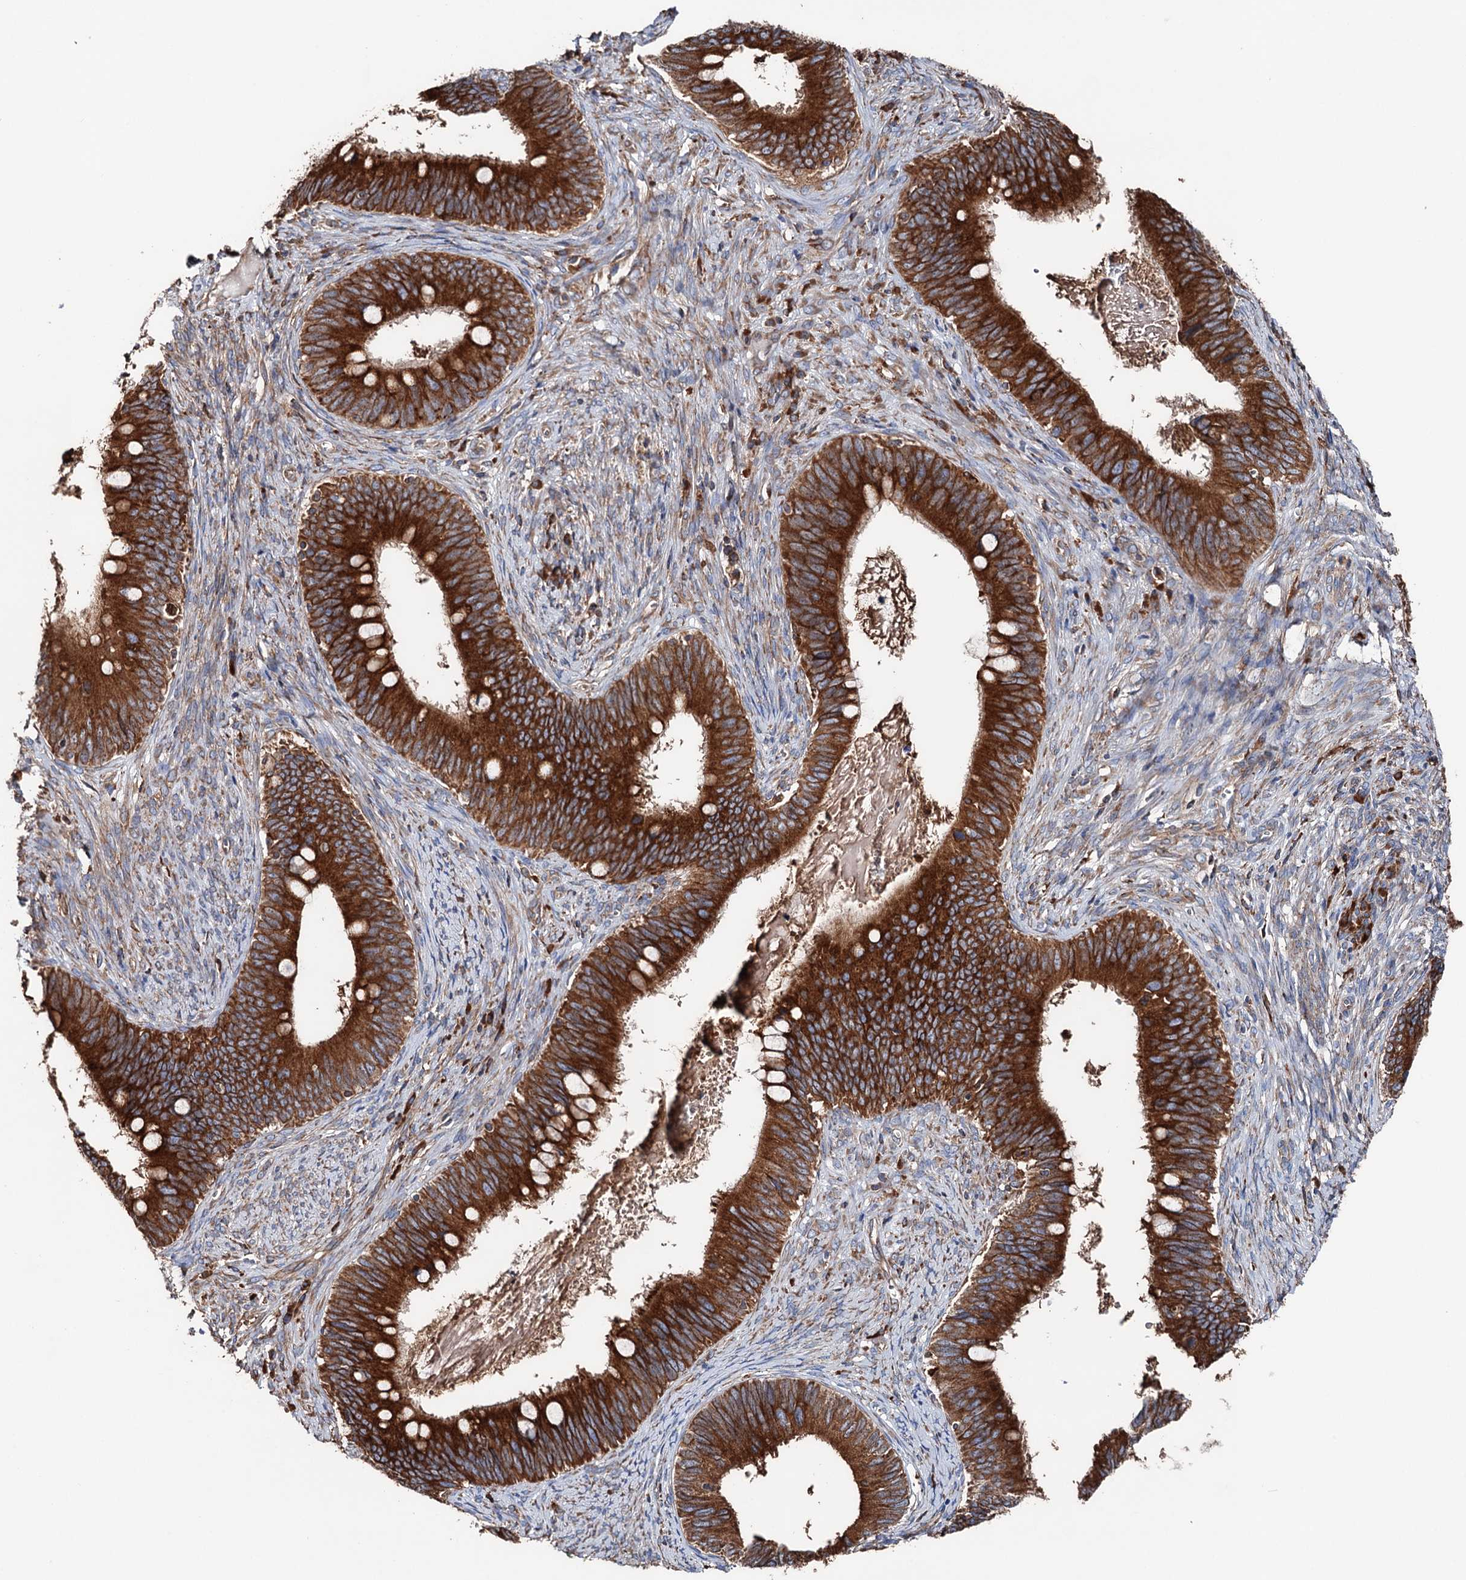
{"staining": {"intensity": "strong", "quantity": ">75%", "location": "cytoplasmic/membranous"}, "tissue": "cervical cancer", "cell_type": "Tumor cells", "image_type": "cancer", "snomed": [{"axis": "morphology", "description": "Adenocarcinoma, NOS"}, {"axis": "topography", "description": "Cervix"}], "caption": "Immunohistochemical staining of human adenocarcinoma (cervical) demonstrates strong cytoplasmic/membranous protein expression in approximately >75% of tumor cells. (IHC, brightfield microscopy, high magnification).", "gene": "ERP29", "patient": {"sex": "female", "age": 42}}